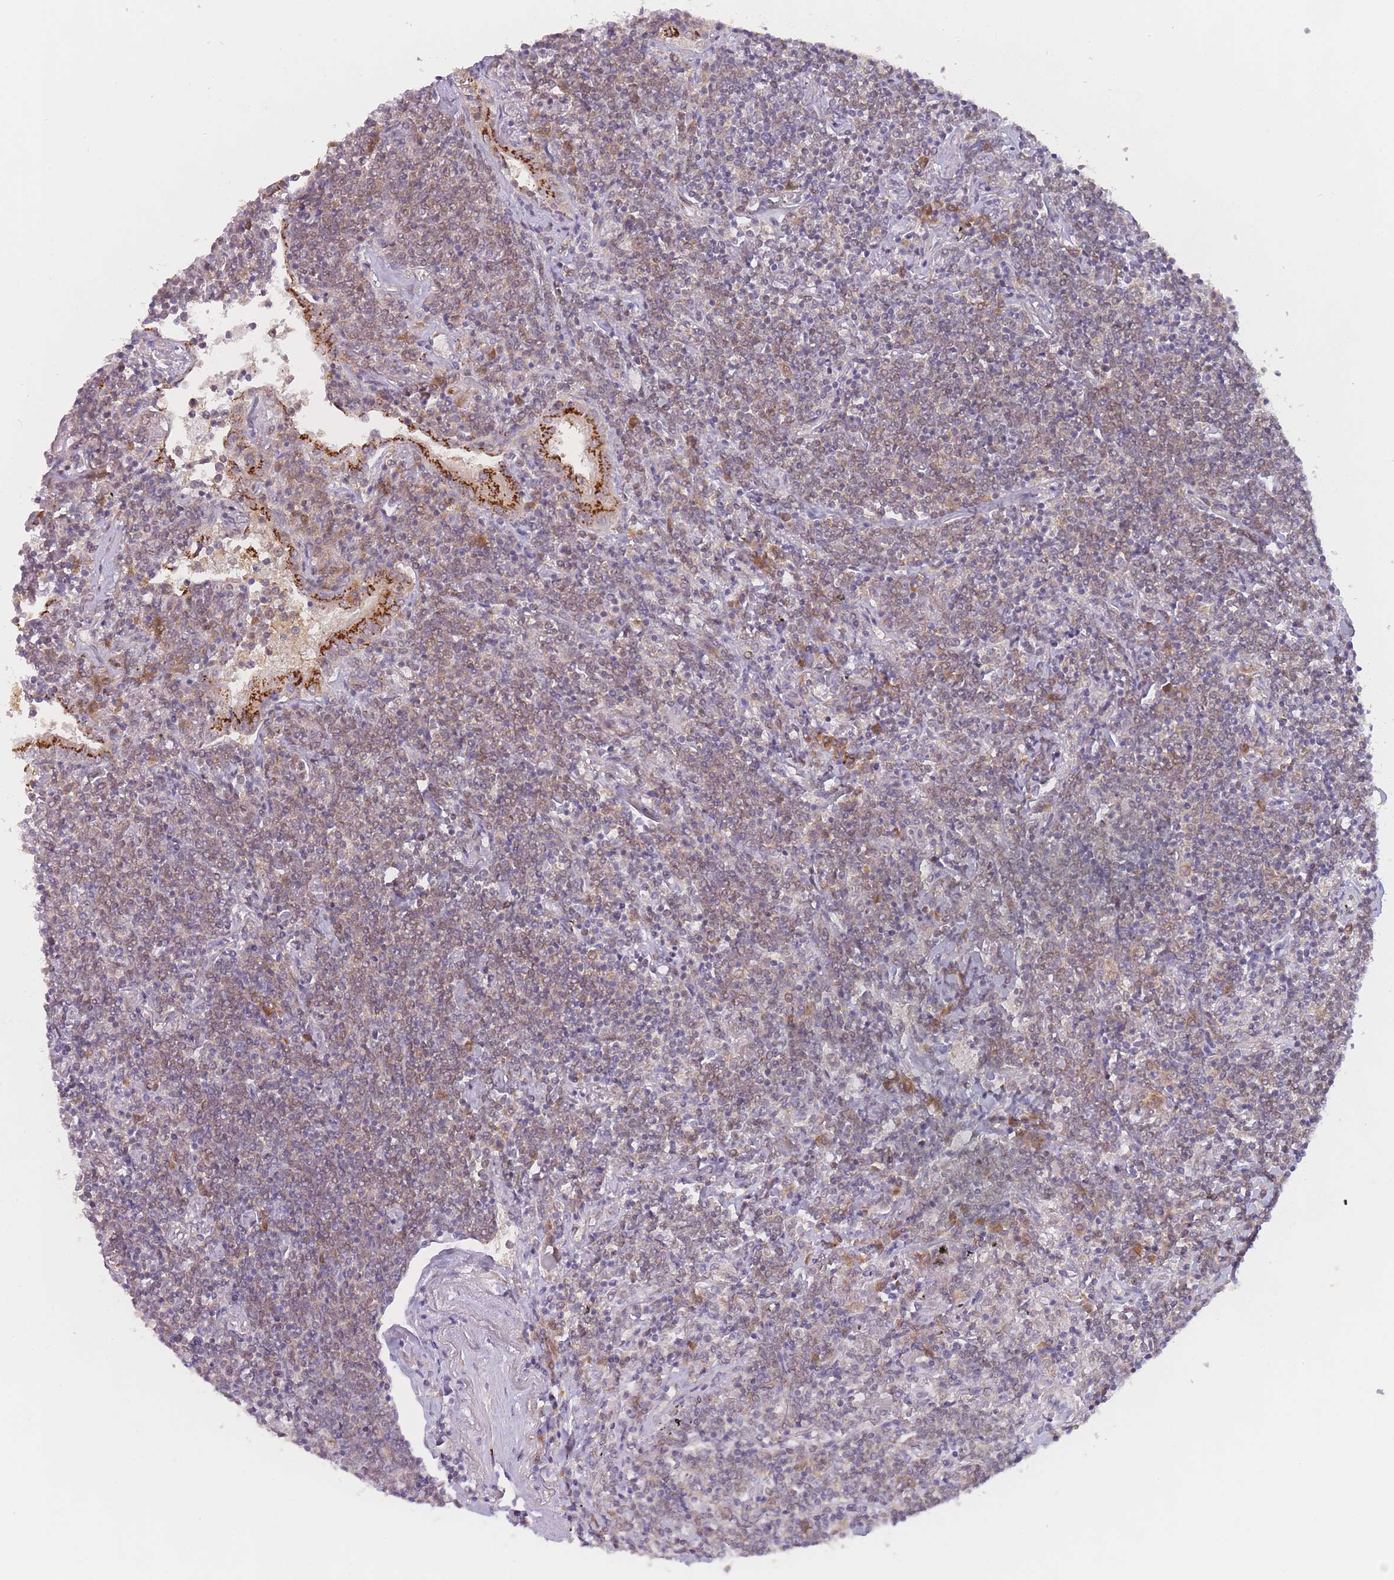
{"staining": {"intensity": "moderate", "quantity": "25%-75%", "location": "cytoplasmic/membranous,nuclear"}, "tissue": "lymphoma", "cell_type": "Tumor cells", "image_type": "cancer", "snomed": [{"axis": "morphology", "description": "Malignant lymphoma, non-Hodgkin's type, Low grade"}, {"axis": "topography", "description": "Lung"}], "caption": "The histopathology image displays a brown stain indicating the presence of a protein in the cytoplasmic/membranous and nuclear of tumor cells in malignant lymphoma, non-Hodgkin's type (low-grade). The staining was performed using DAB, with brown indicating positive protein expression. Nuclei are stained blue with hematoxylin.", "gene": "MRI1", "patient": {"sex": "female", "age": 71}}